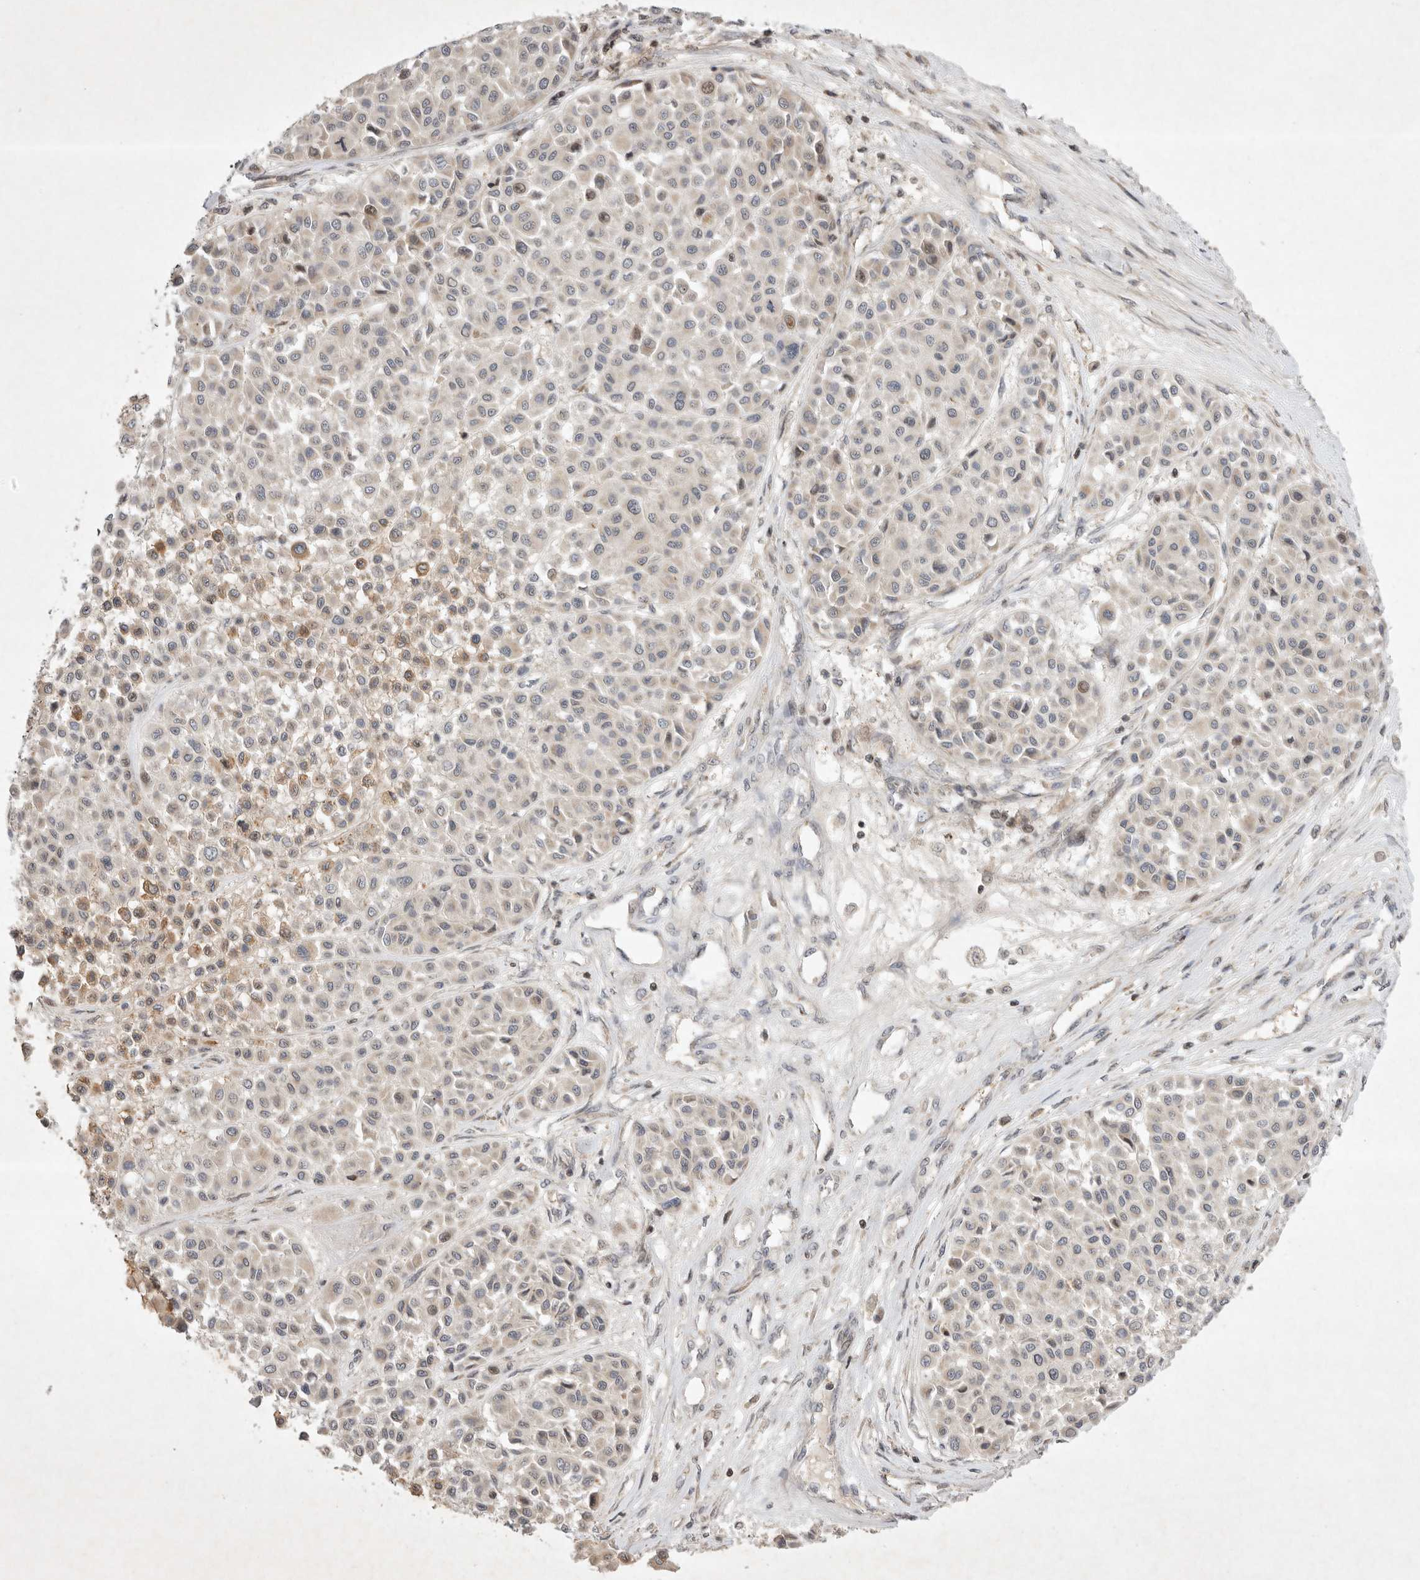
{"staining": {"intensity": "negative", "quantity": "none", "location": "none"}, "tissue": "melanoma", "cell_type": "Tumor cells", "image_type": "cancer", "snomed": [{"axis": "morphology", "description": "Malignant melanoma, Metastatic site"}, {"axis": "topography", "description": "Soft tissue"}], "caption": "There is no significant positivity in tumor cells of melanoma.", "gene": "EIF2AK1", "patient": {"sex": "male", "age": 41}}